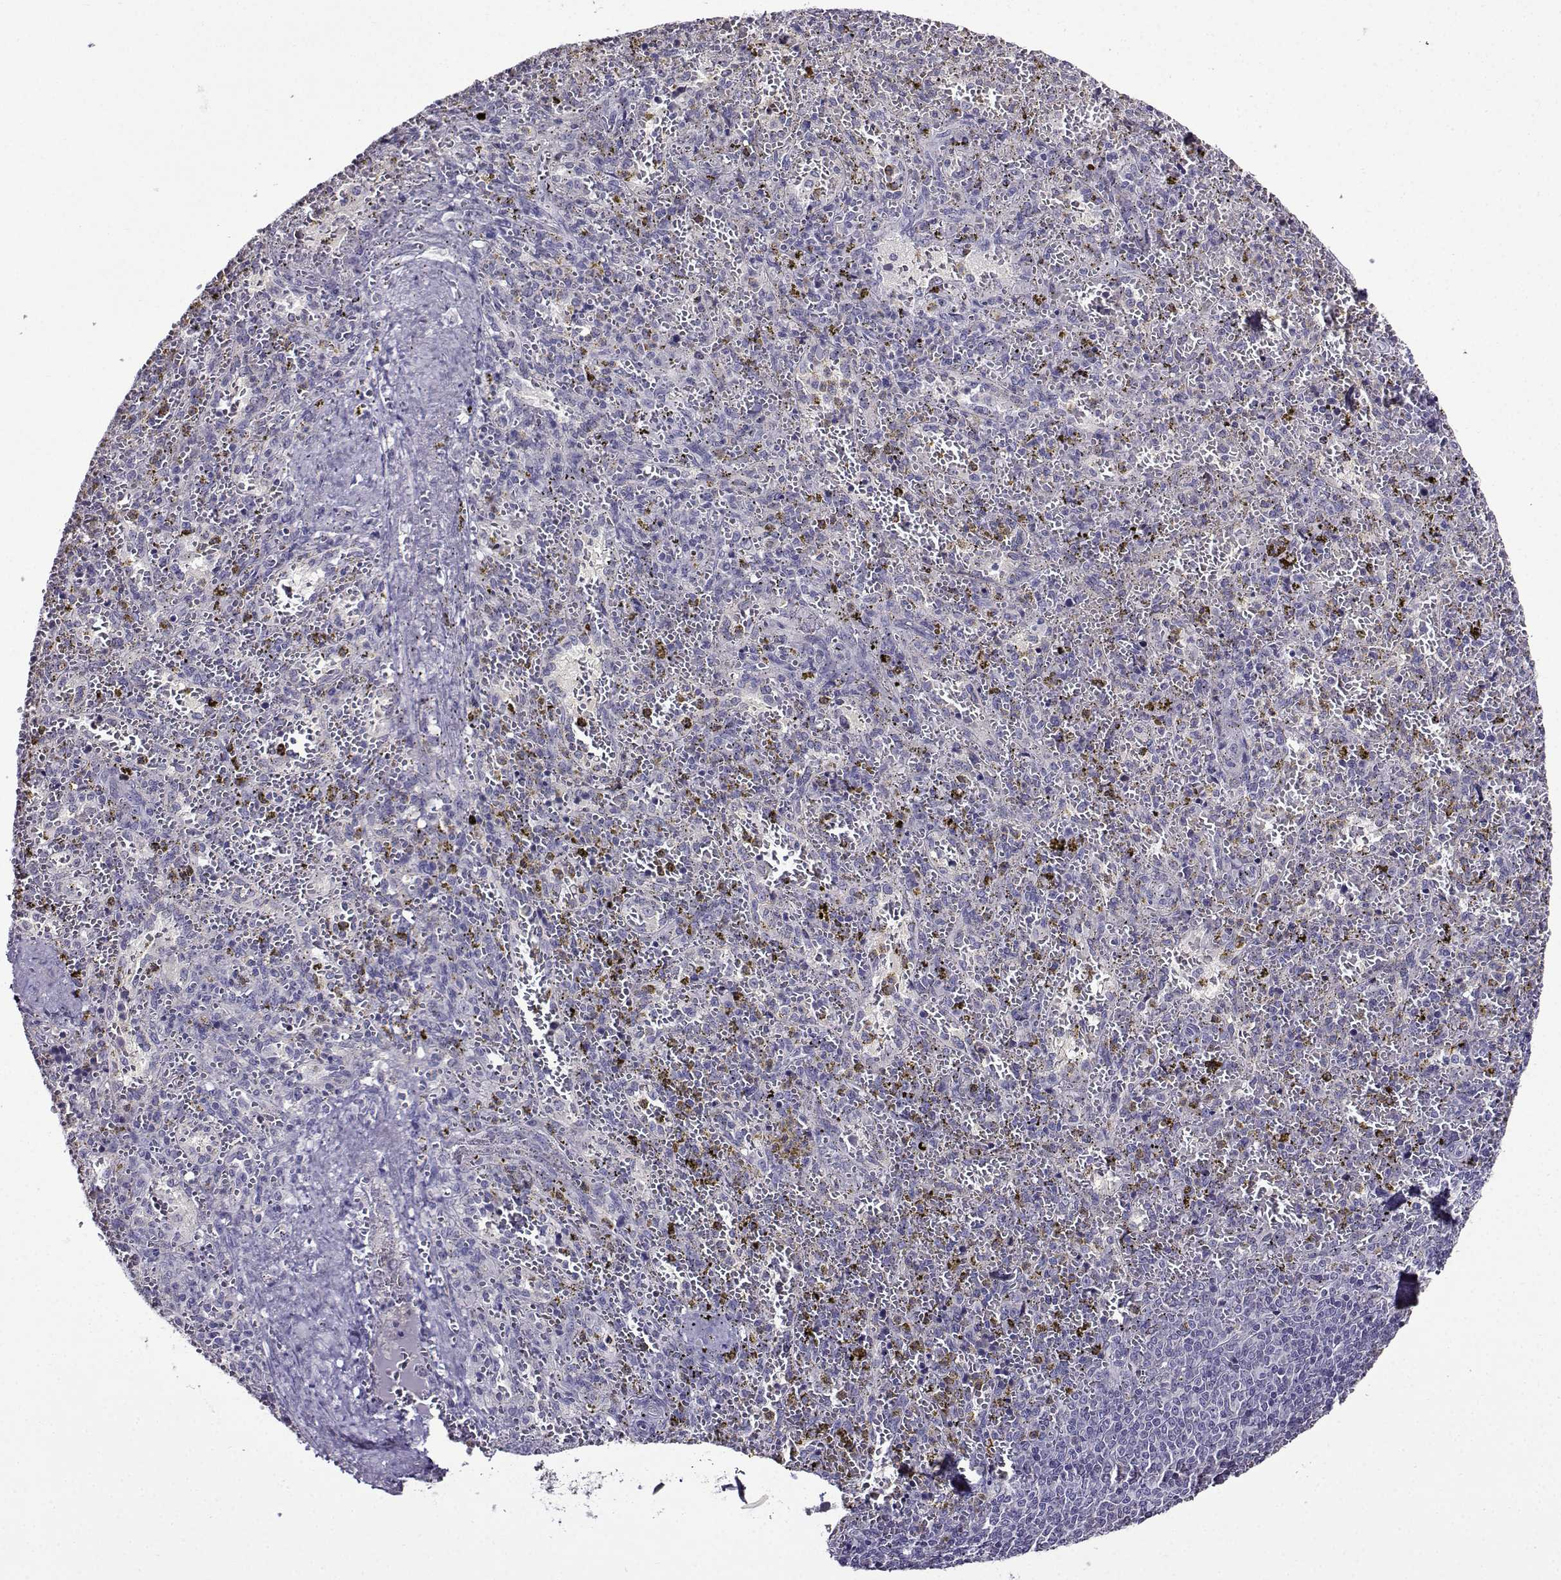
{"staining": {"intensity": "negative", "quantity": "none", "location": "none"}, "tissue": "spleen", "cell_type": "Cells in red pulp", "image_type": "normal", "snomed": [{"axis": "morphology", "description": "Normal tissue, NOS"}, {"axis": "topography", "description": "Spleen"}], "caption": "Protein analysis of unremarkable spleen shows no significant expression in cells in red pulp.", "gene": "TMEM266", "patient": {"sex": "female", "age": 50}}